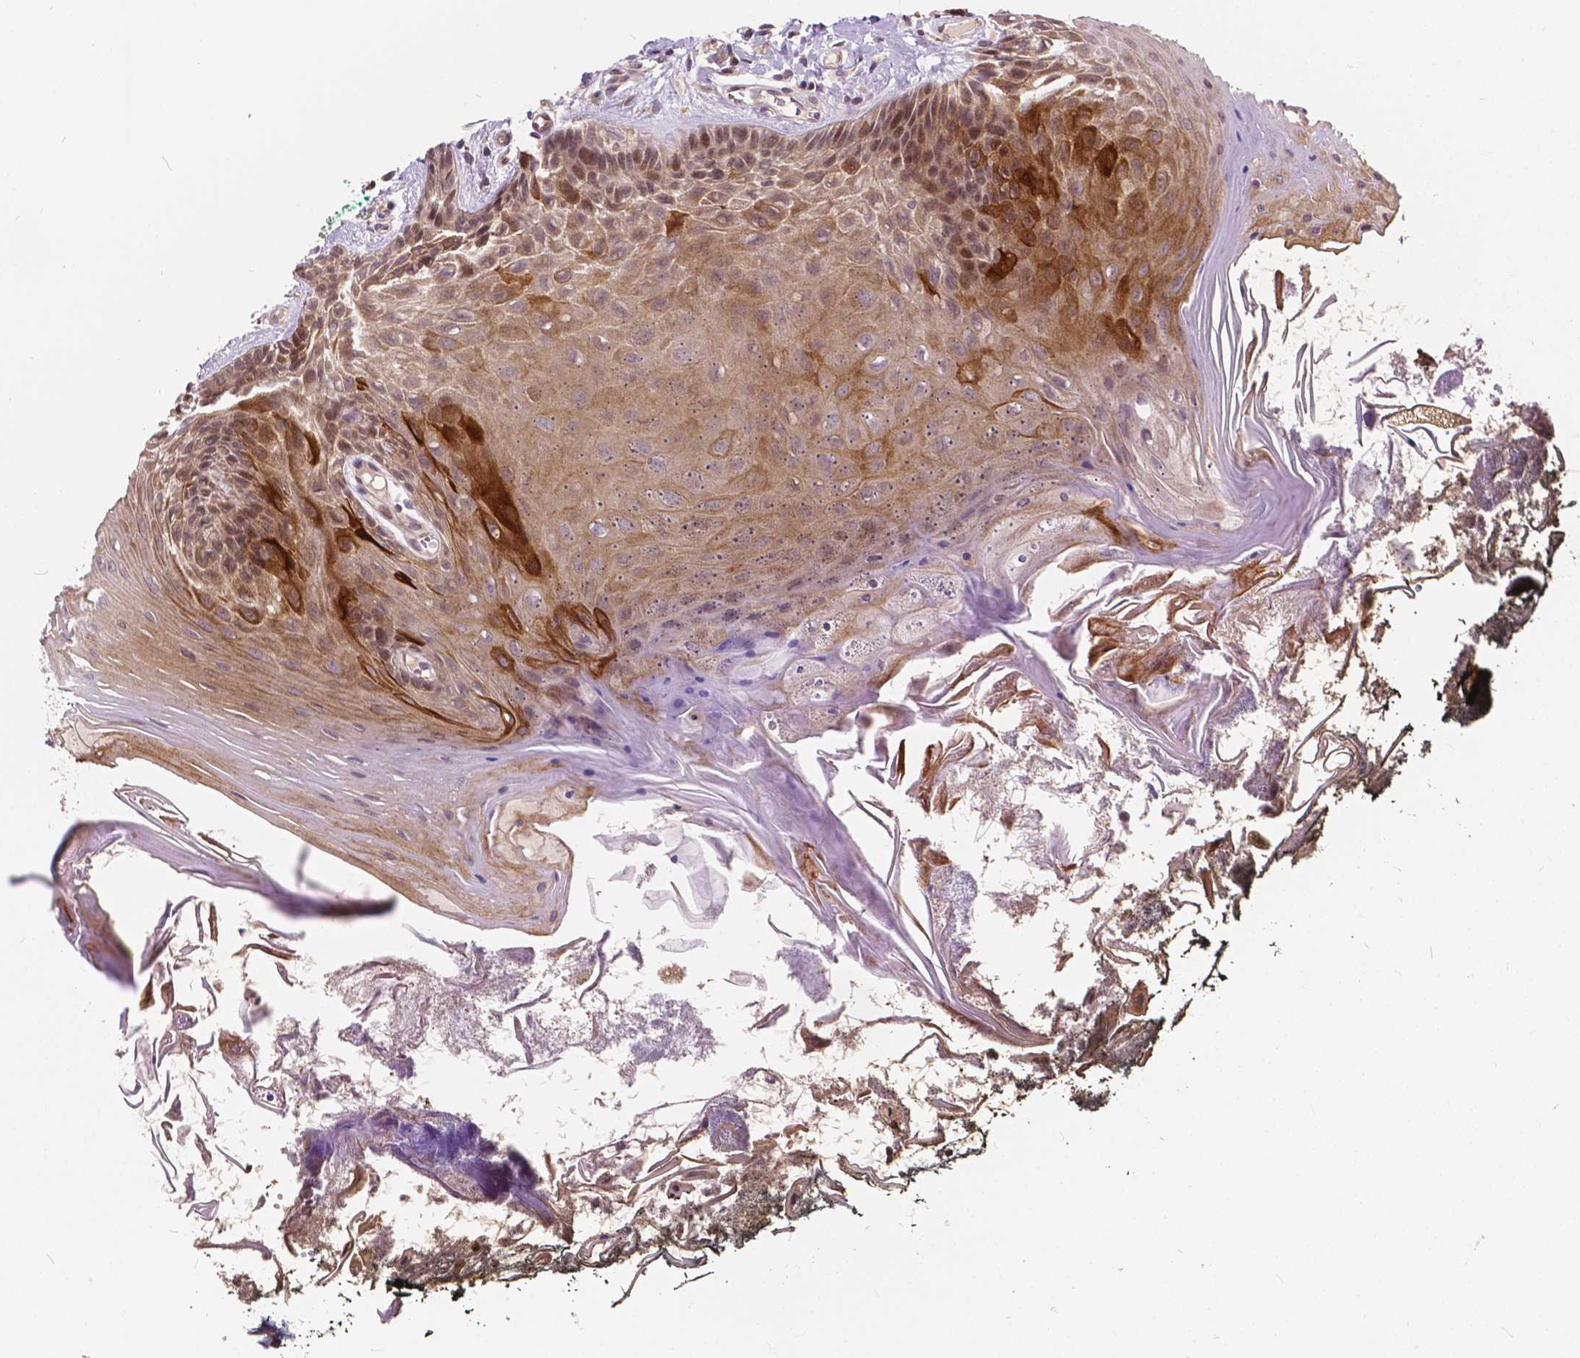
{"staining": {"intensity": "moderate", "quantity": ">75%", "location": "cytoplasmic/membranous"}, "tissue": "oral mucosa", "cell_type": "Squamous epithelial cells", "image_type": "normal", "snomed": [{"axis": "morphology", "description": "Normal tissue, NOS"}, {"axis": "topography", "description": "Oral tissue"}], "caption": "Oral mucosa stained with DAB immunohistochemistry demonstrates medium levels of moderate cytoplasmic/membranous positivity in approximately >75% of squamous epithelial cells. (DAB IHC, brown staining for protein, blue staining for nuclei).", "gene": "INPP5E", "patient": {"sex": "male", "age": 9}}